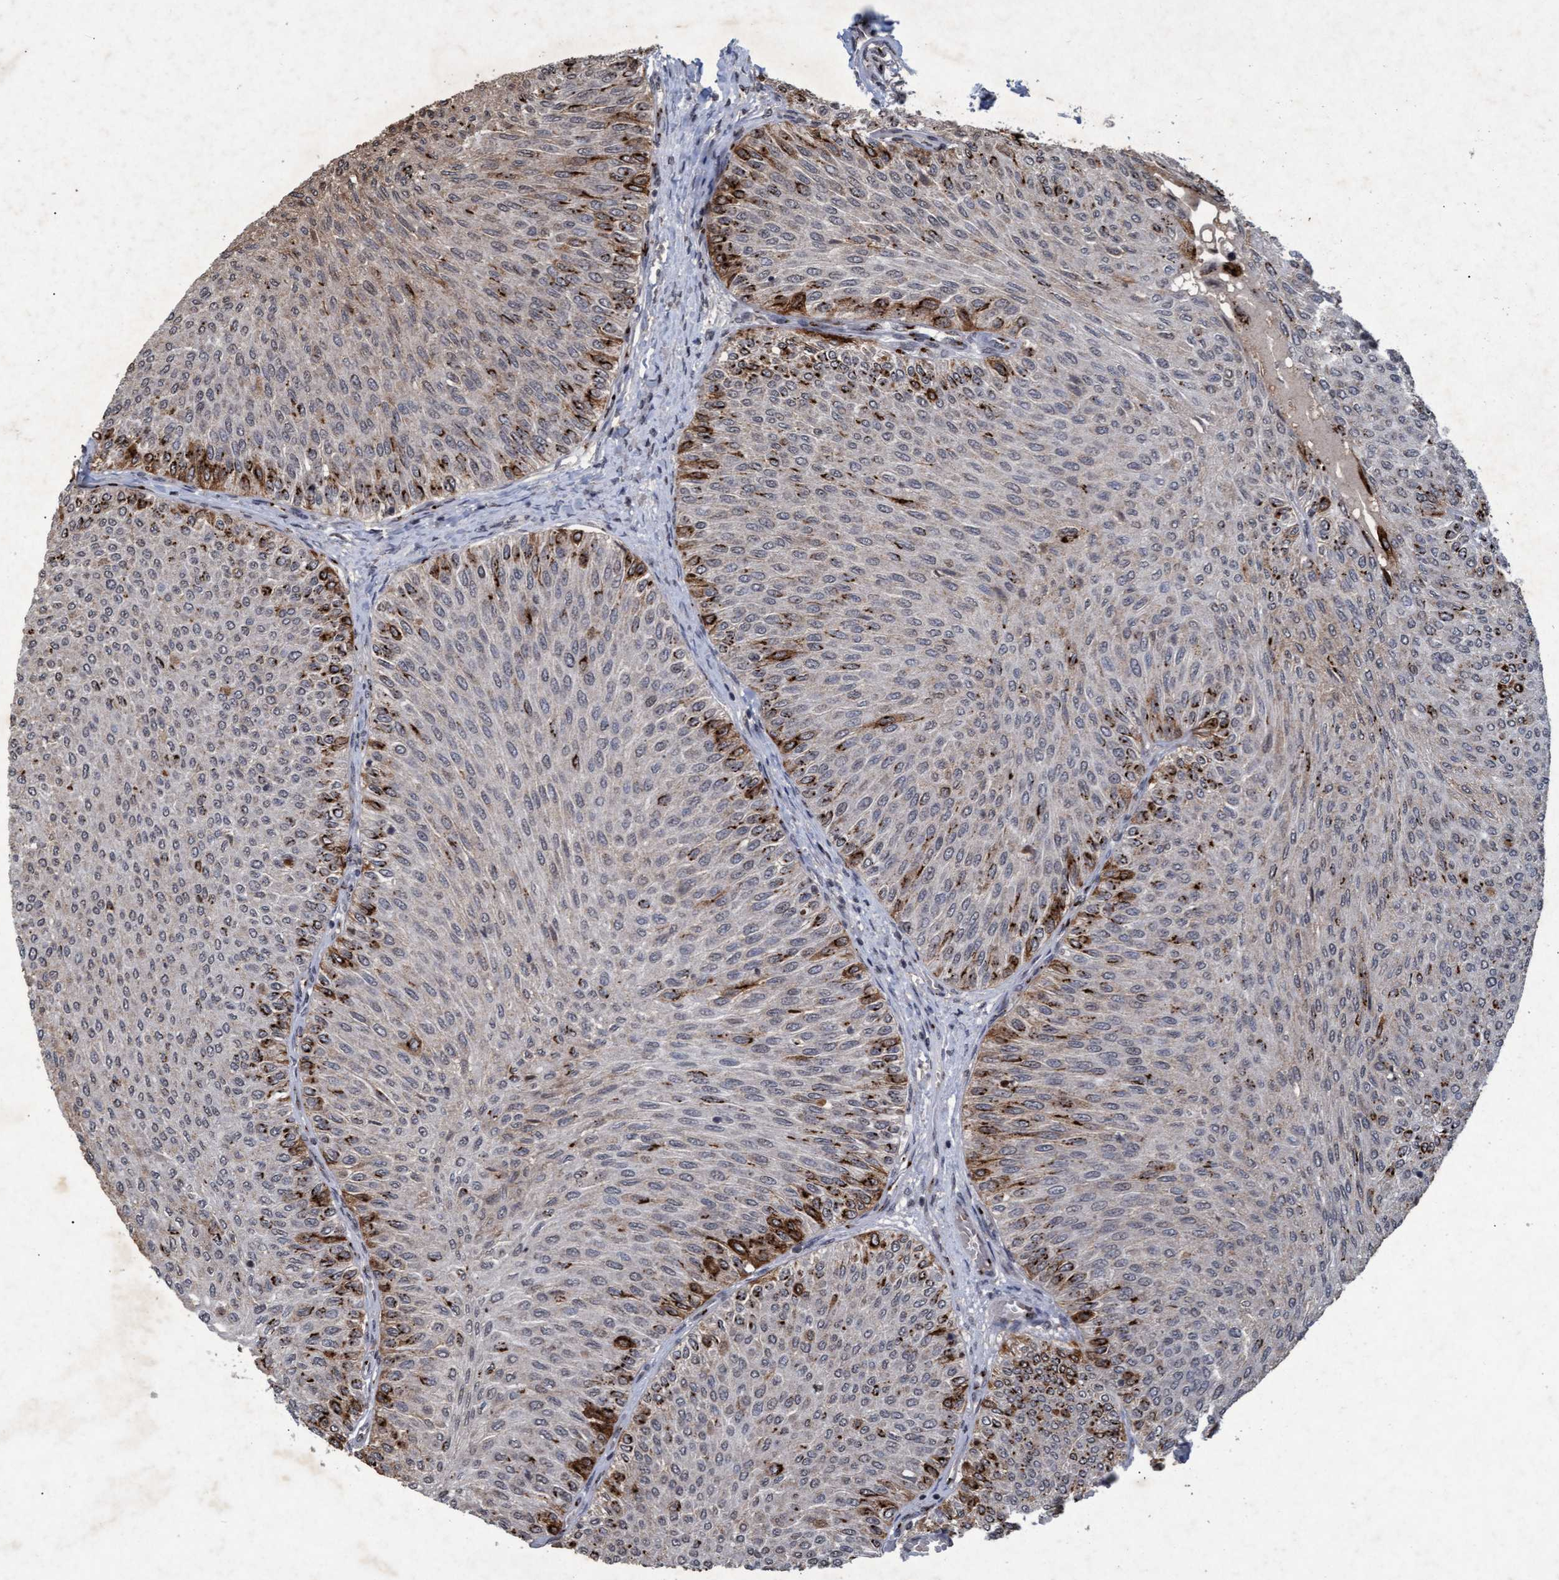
{"staining": {"intensity": "strong", "quantity": "<25%", "location": "cytoplasmic/membranous"}, "tissue": "urothelial cancer", "cell_type": "Tumor cells", "image_type": "cancer", "snomed": [{"axis": "morphology", "description": "Urothelial carcinoma, Low grade"}, {"axis": "topography", "description": "Urinary bladder"}], "caption": "The photomicrograph reveals staining of urothelial cancer, revealing strong cytoplasmic/membranous protein positivity (brown color) within tumor cells.", "gene": "GALC", "patient": {"sex": "male", "age": 78}}